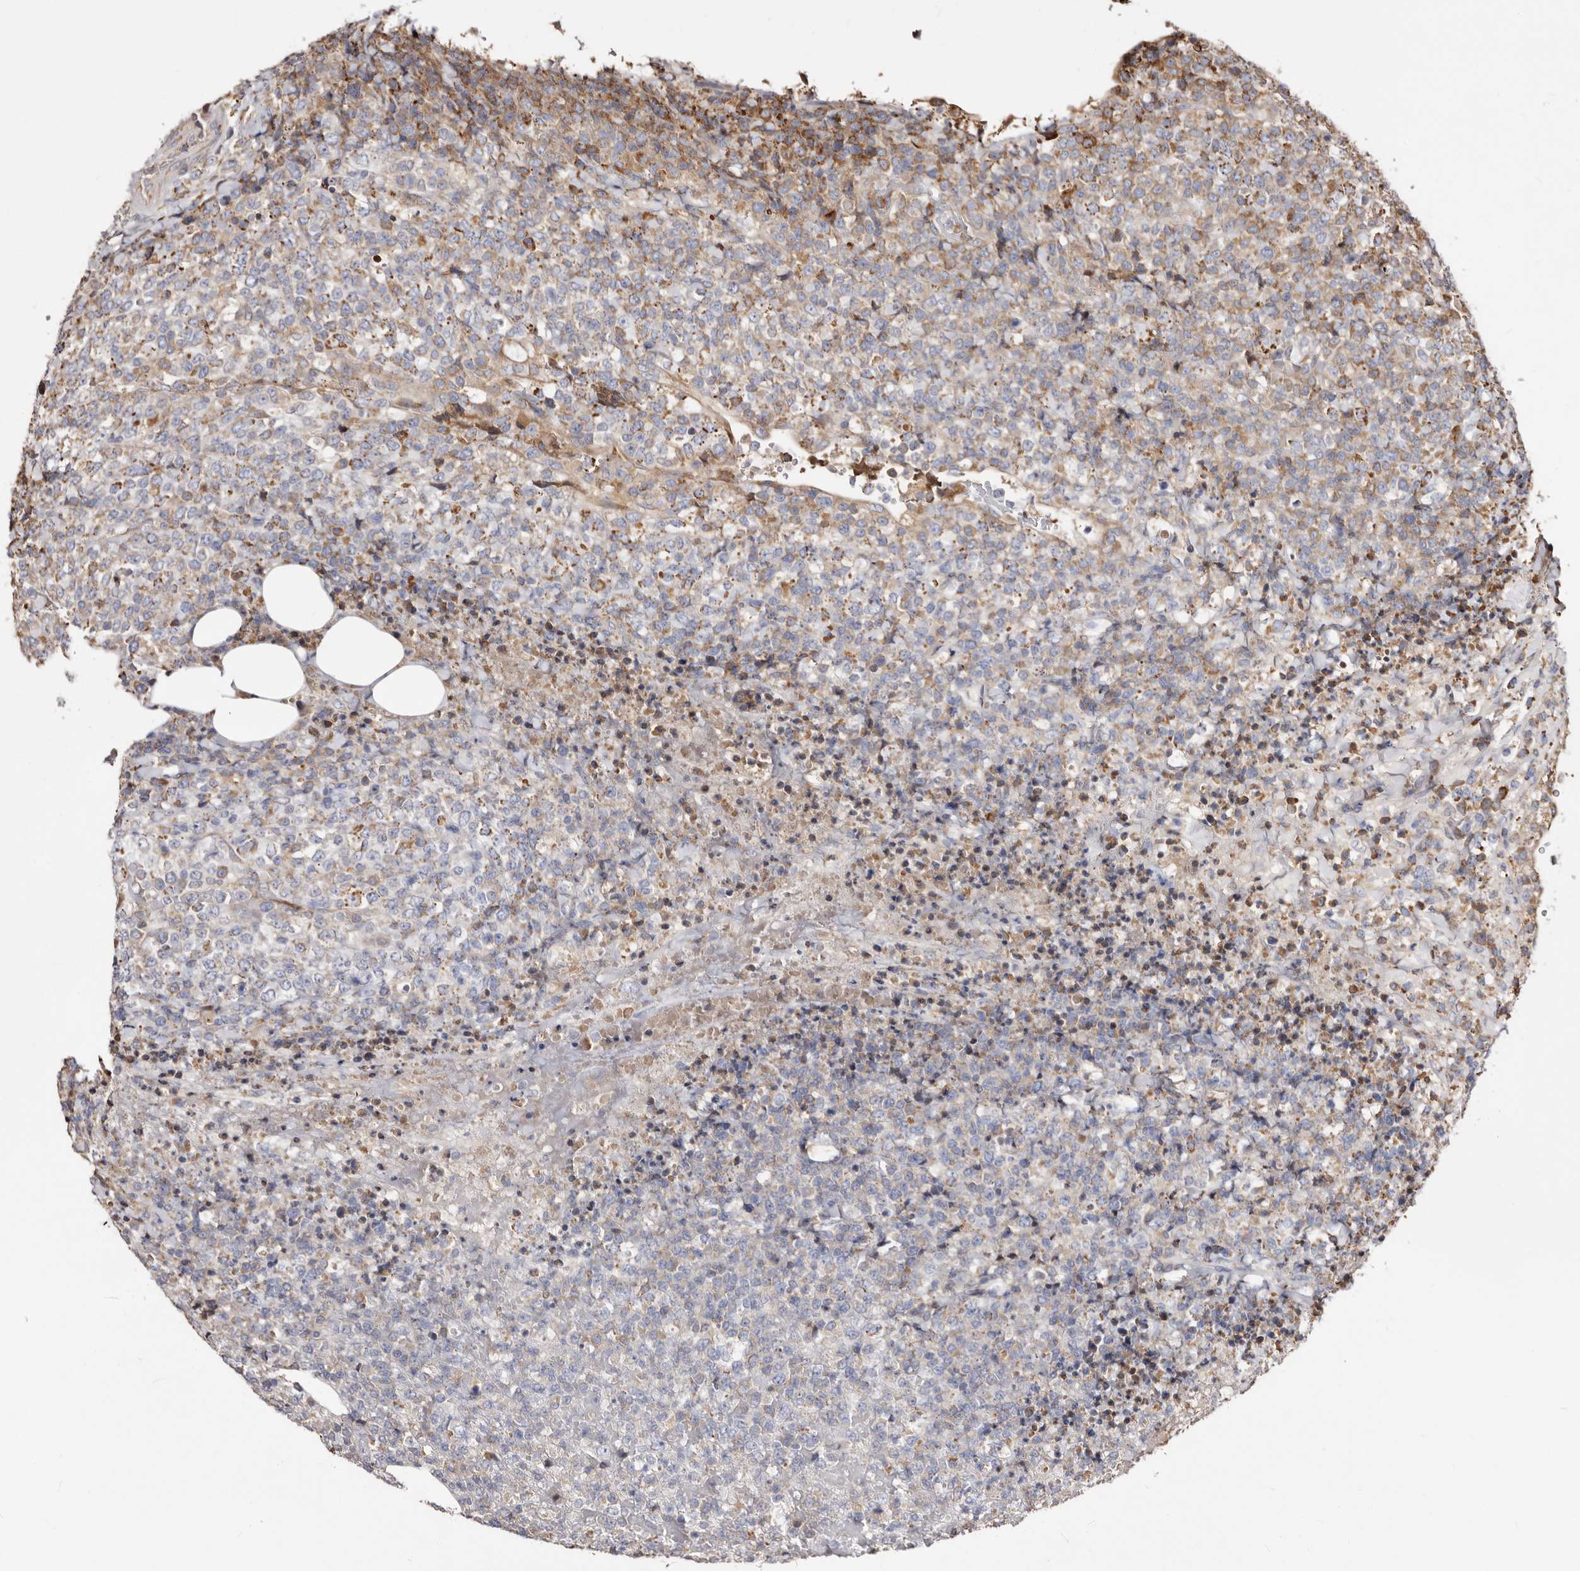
{"staining": {"intensity": "moderate", "quantity": "<25%", "location": "cytoplasmic/membranous"}, "tissue": "lymphoma", "cell_type": "Tumor cells", "image_type": "cancer", "snomed": [{"axis": "morphology", "description": "Malignant lymphoma, non-Hodgkin's type, High grade"}, {"axis": "topography", "description": "Lymph node"}], "caption": "A low amount of moderate cytoplasmic/membranous expression is seen in approximately <25% of tumor cells in lymphoma tissue. Using DAB (3,3'-diaminobenzidine) (brown) and hematoxylin (blue) stains, captured at high magnification using brightfield microscopy.", "gene": "ACBD6", "patient": {"sex": "male", "age": 13}}